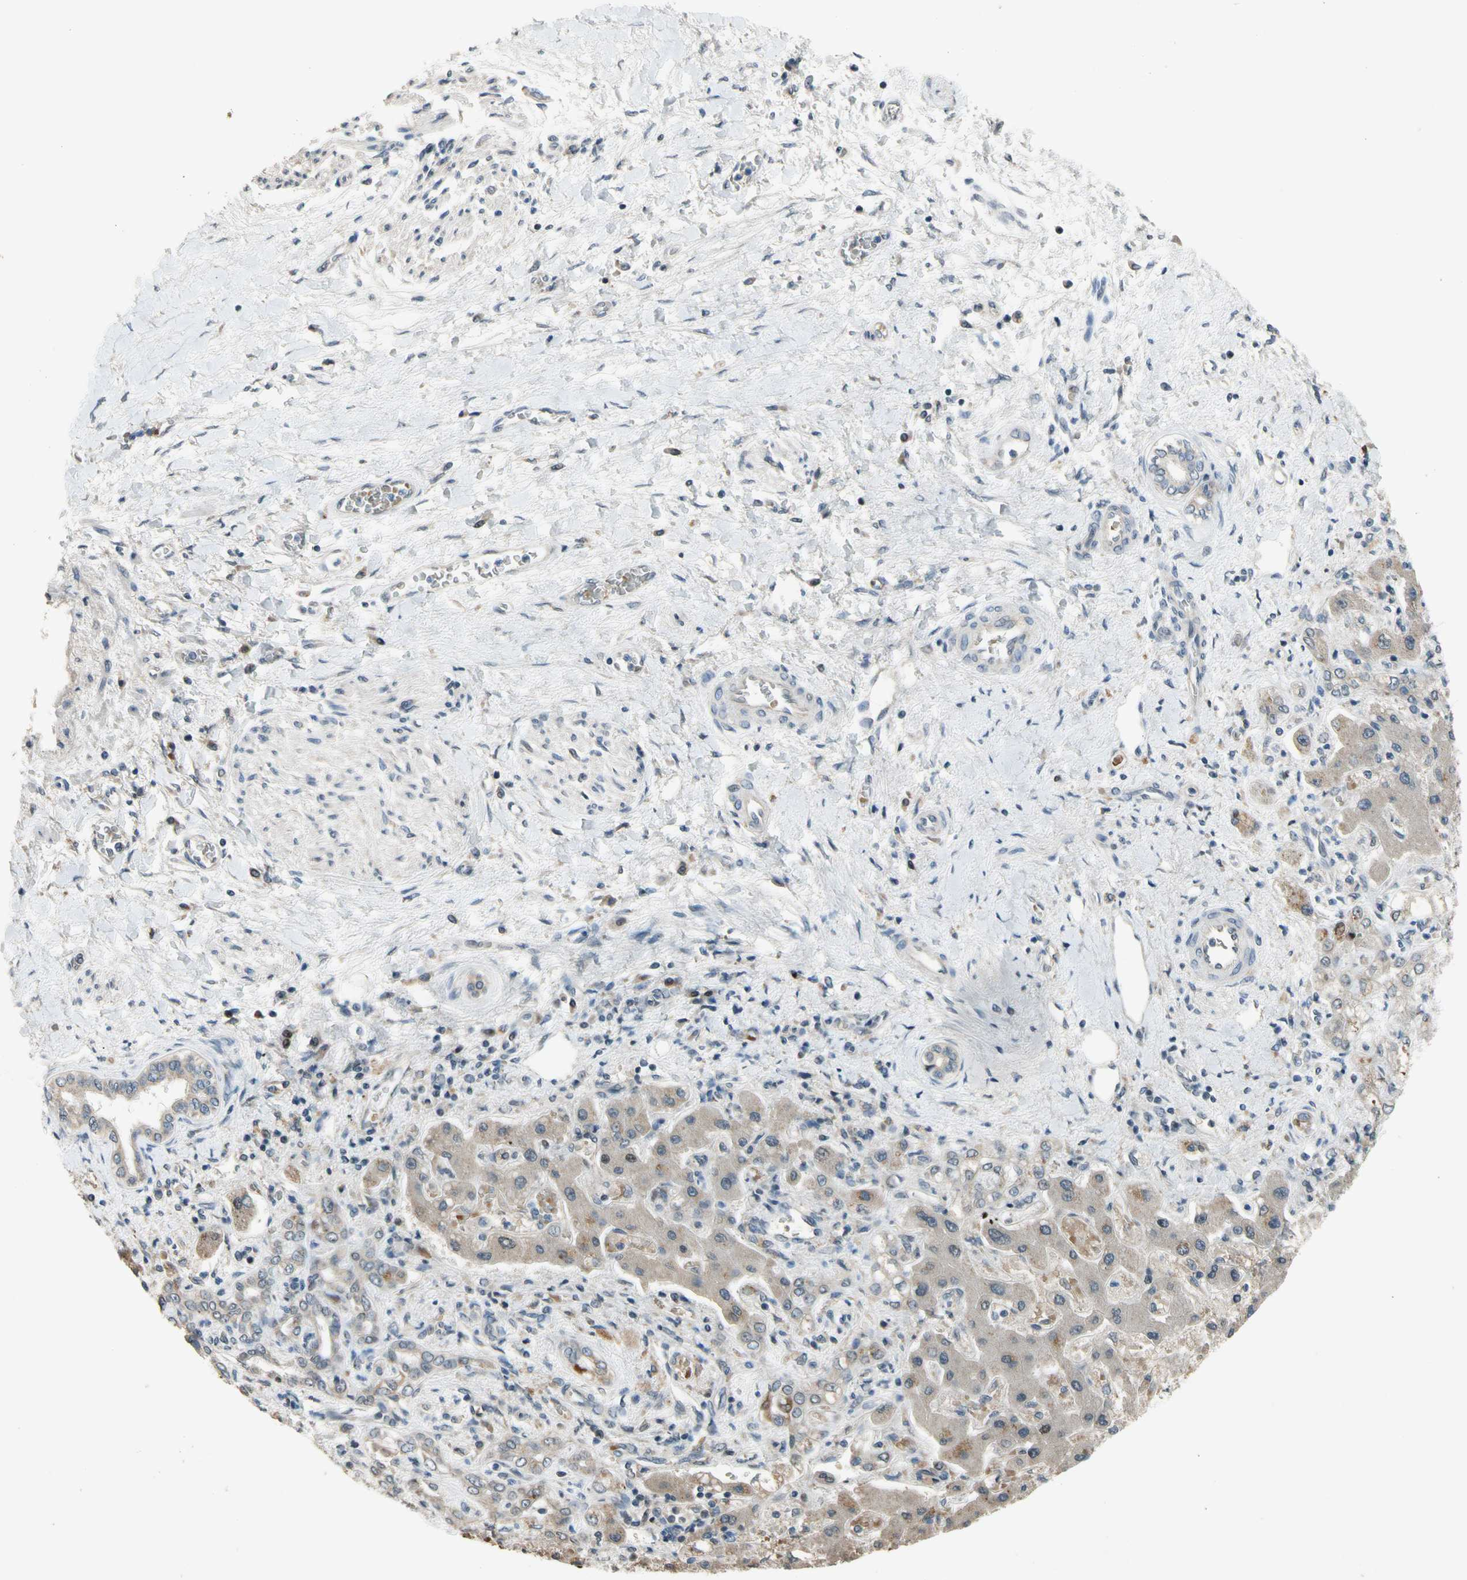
{"staining": {"intensity": "moderate", "quantity": "25%-75%", "location": "cytoplasmic/membranous"}, "tissue": "liver cancer", "cell_type": "Tumor cells", "image_type": "cancer", "snomed": [{"axis": "morphology", "description": "Cholangiocarcinoma"}, {"axis": "topography", "description": "Liver"}], "caption": "Immunohistochemistry (IHC) photomicrograph of neoplastic tissue: human liver cholangiocarcinoma stained using IHC shows medium levels of moderate protein expression localized specifically in the cytoplasmic/membranous of tumor cells, appearing as a cytoplasmic/membranous brown color.", "gene": "ZNF184", "patient": {"sex": "male", "age": 50}}